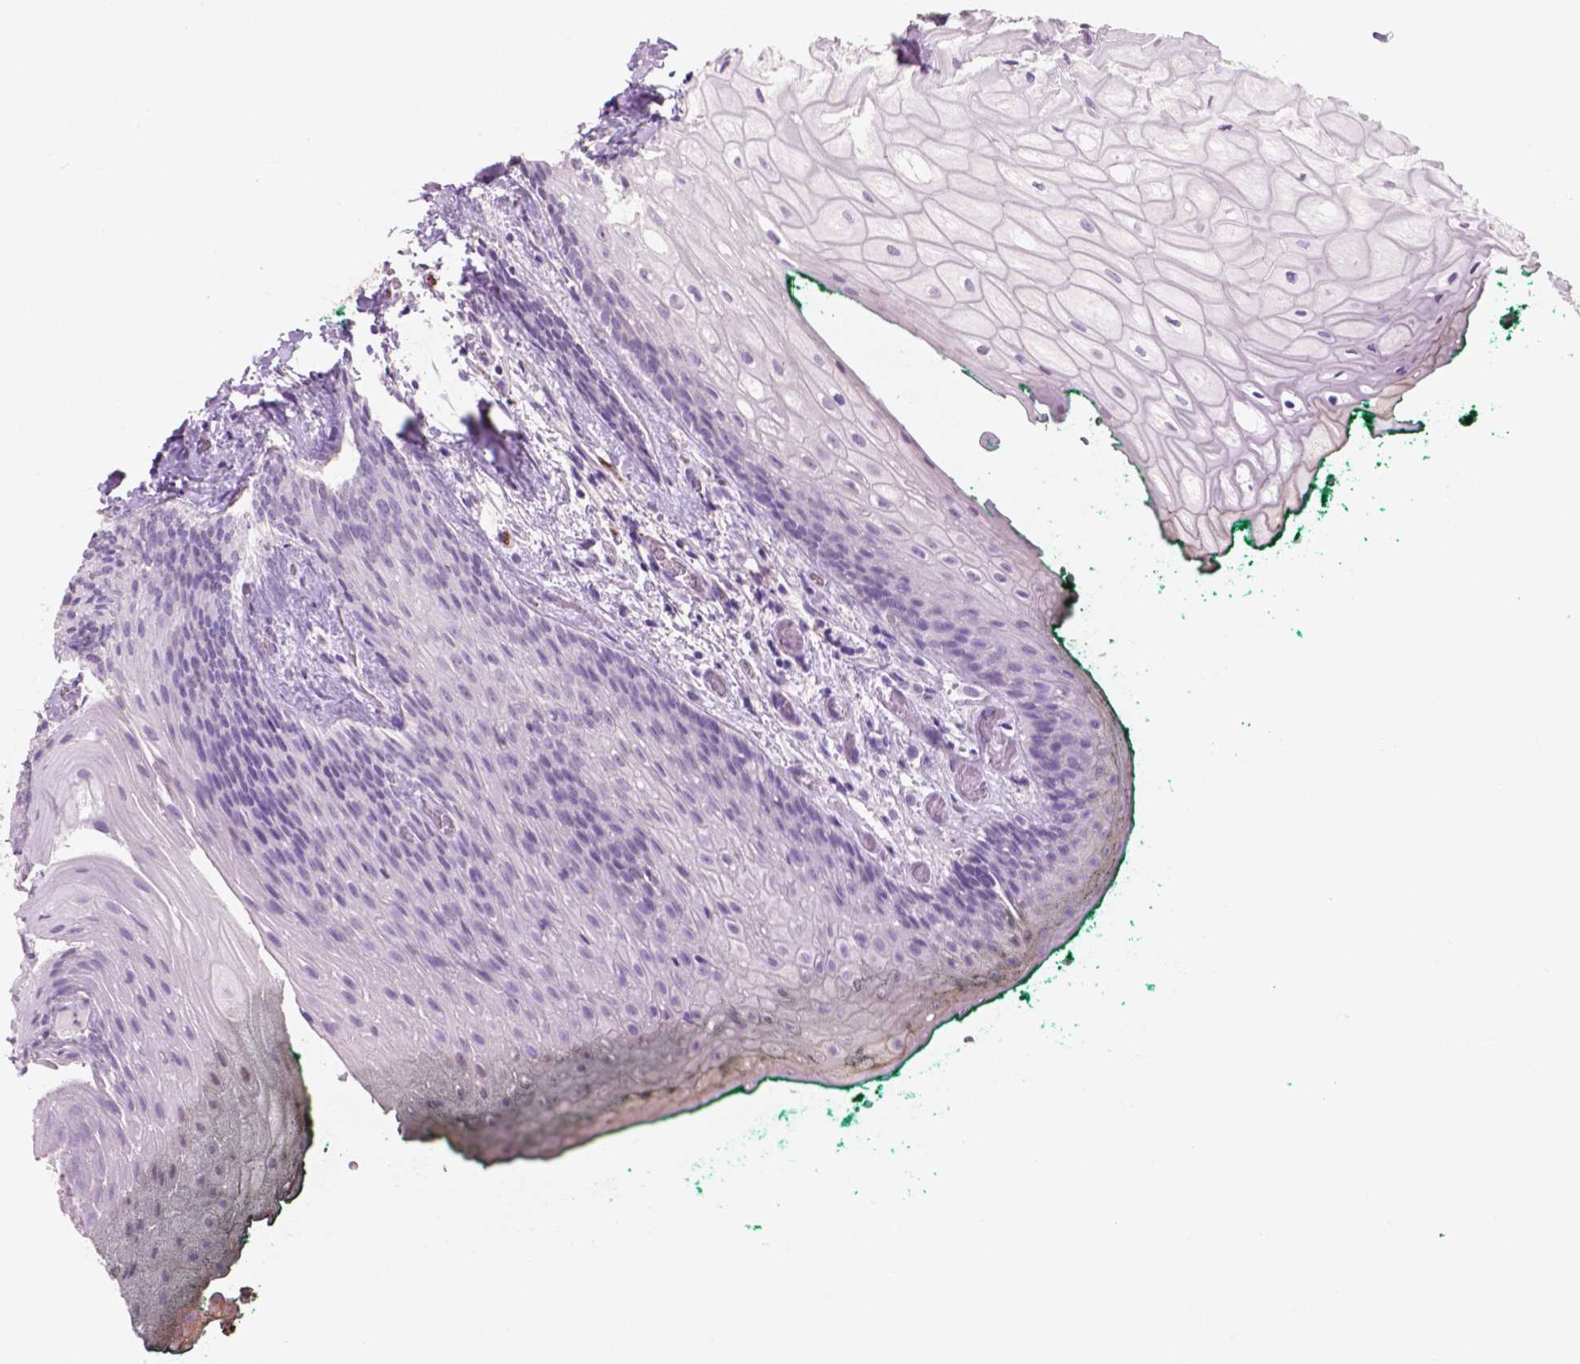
{"staining": {"intensity": "negative", "quantity": "none", "location": "none"}, "tissue": "oral mucosa", "cell_type": "Squamous epithelial cells", "image_type": "normal", "snomed": [{"axis": "morphology", "description": "Normal tissue, NOS"}, {"axis": "topography", "description": "Oral tissue"}, {"axis": "topography", "description": "Head-Neck"}], "caption": "High power microscopy micrograph of an immunohistochemistry (IHC) photomicrograph of benign oral mucosa, revealing no significant expression in squamous epithelial cells. The staining is performed using DAB brown chromogen with nuclei counter-stained in using hematoxylin.", "gene": "IDO1", "patient": {"sex": "female", "age": 68}}